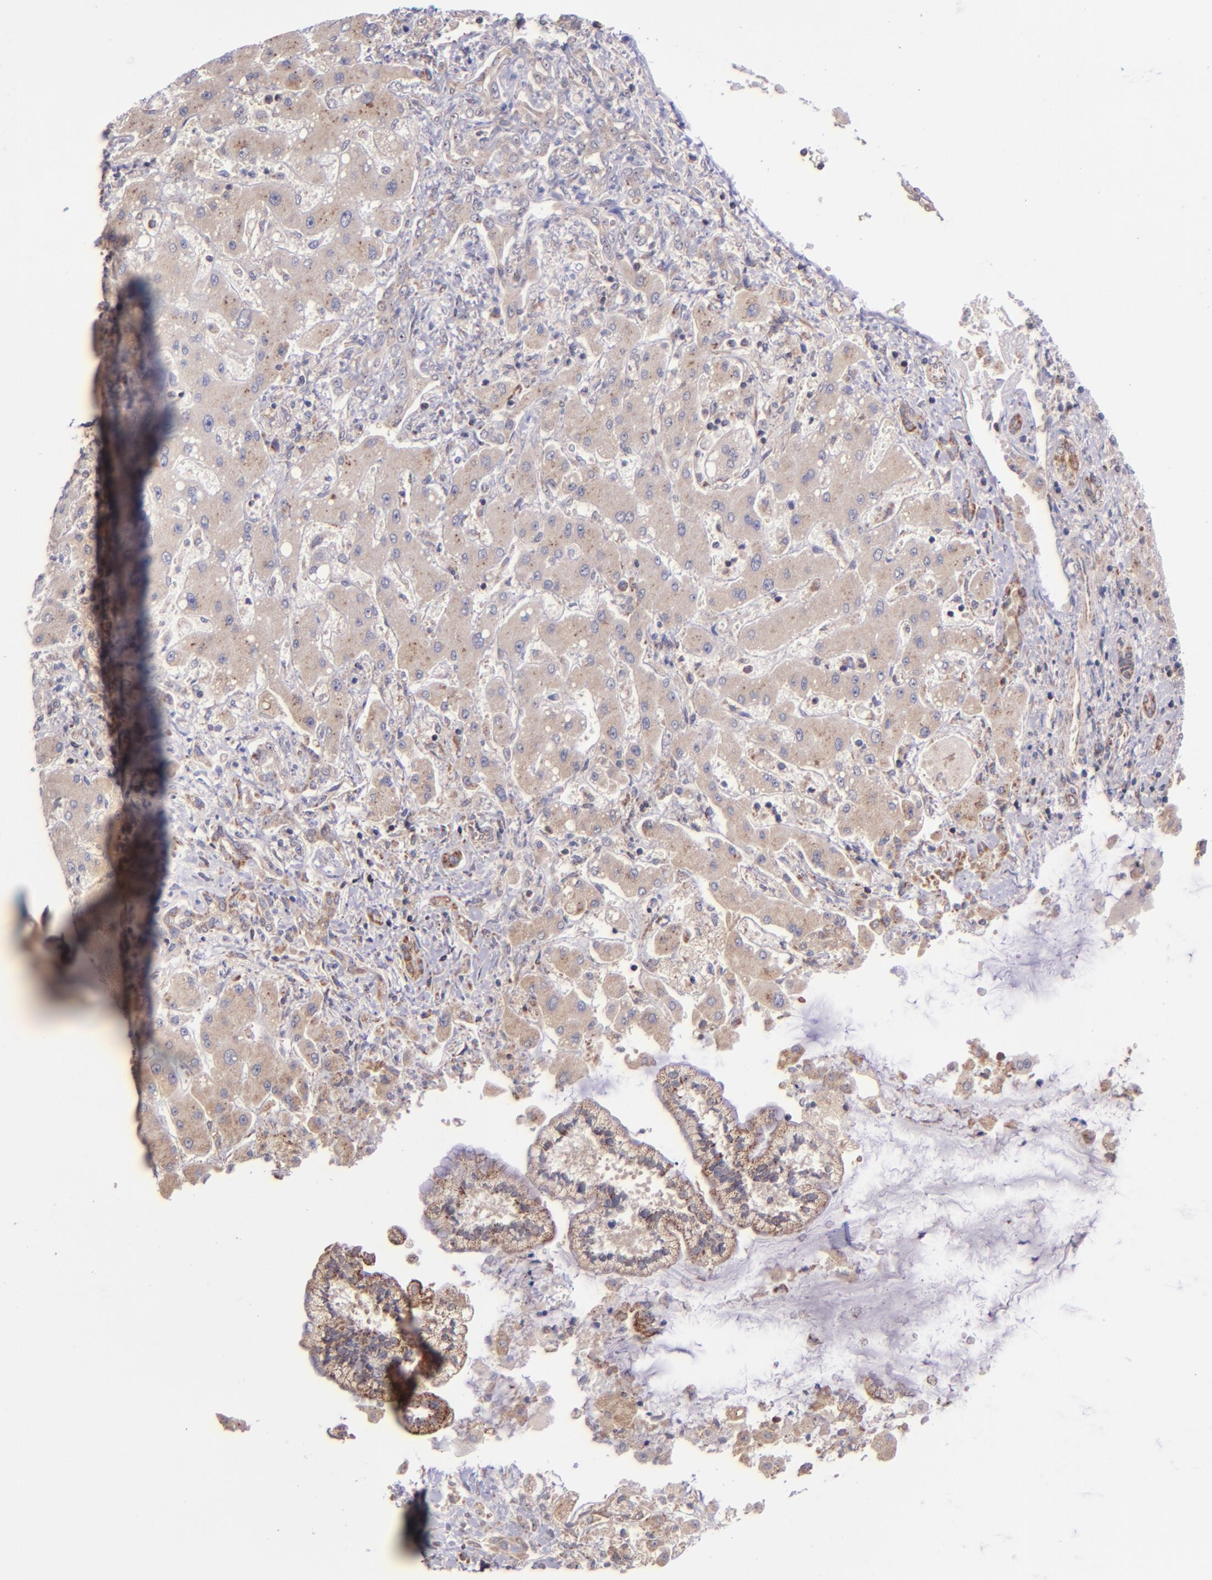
{"staining": {"intensity": "weak", "quantity": ">75%", "location": "cytoplasmic/membranous"}, "tissue": "liver cancer", "cell_type": "Tumor cells", "image_type": "cancer", "snomed": [{"axis": "morphology", "description": "Cholangiocarcinoma"}, {"axis": "topography", "description": "Liver"}], "caption": "Cholangiocarcinoma (liver) stained for a protein demonstrates weak cytoplasmic/membranous positivity in tumor cells.", "gene": "SHC1", "patient": {"sex": "male", "age": 50}}